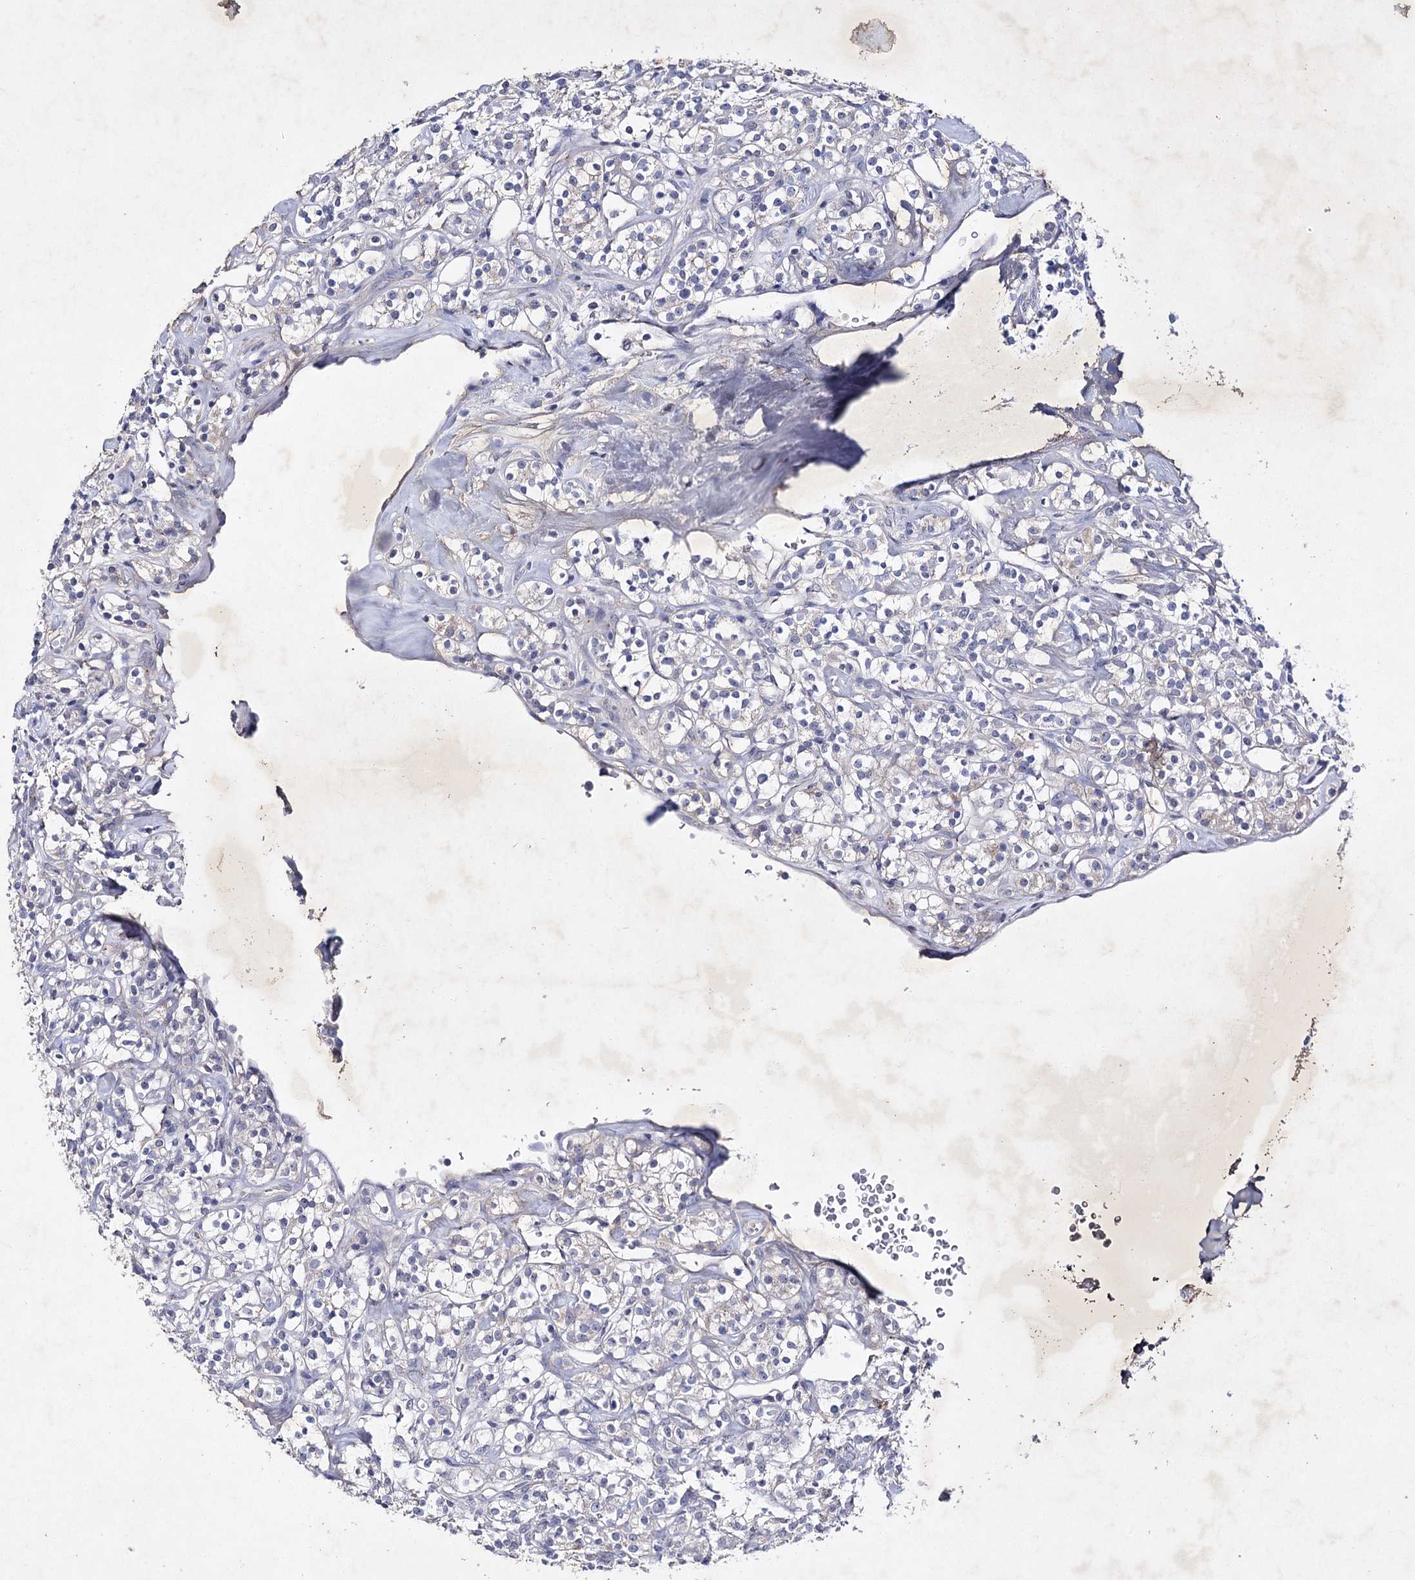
{"staining": {"intensity": "negative", "quantity": "none", "location": "none"}, "tissue": "renal cancer", "cell_type": "Tumor cells", "image_type": "cancer", "snomed": [{"axis": "morphology", "description": "Adenocarcinoma, NOS"}, {"axis": "topography", "description": "Kidney"}], "caption": "This is a histopathology image of immunohistochemistry (IHC) staining of renal cancer, which shows no staining in tumor cells.", "gene": "COX15", "patient": {"sex": "male", "age": 77}}